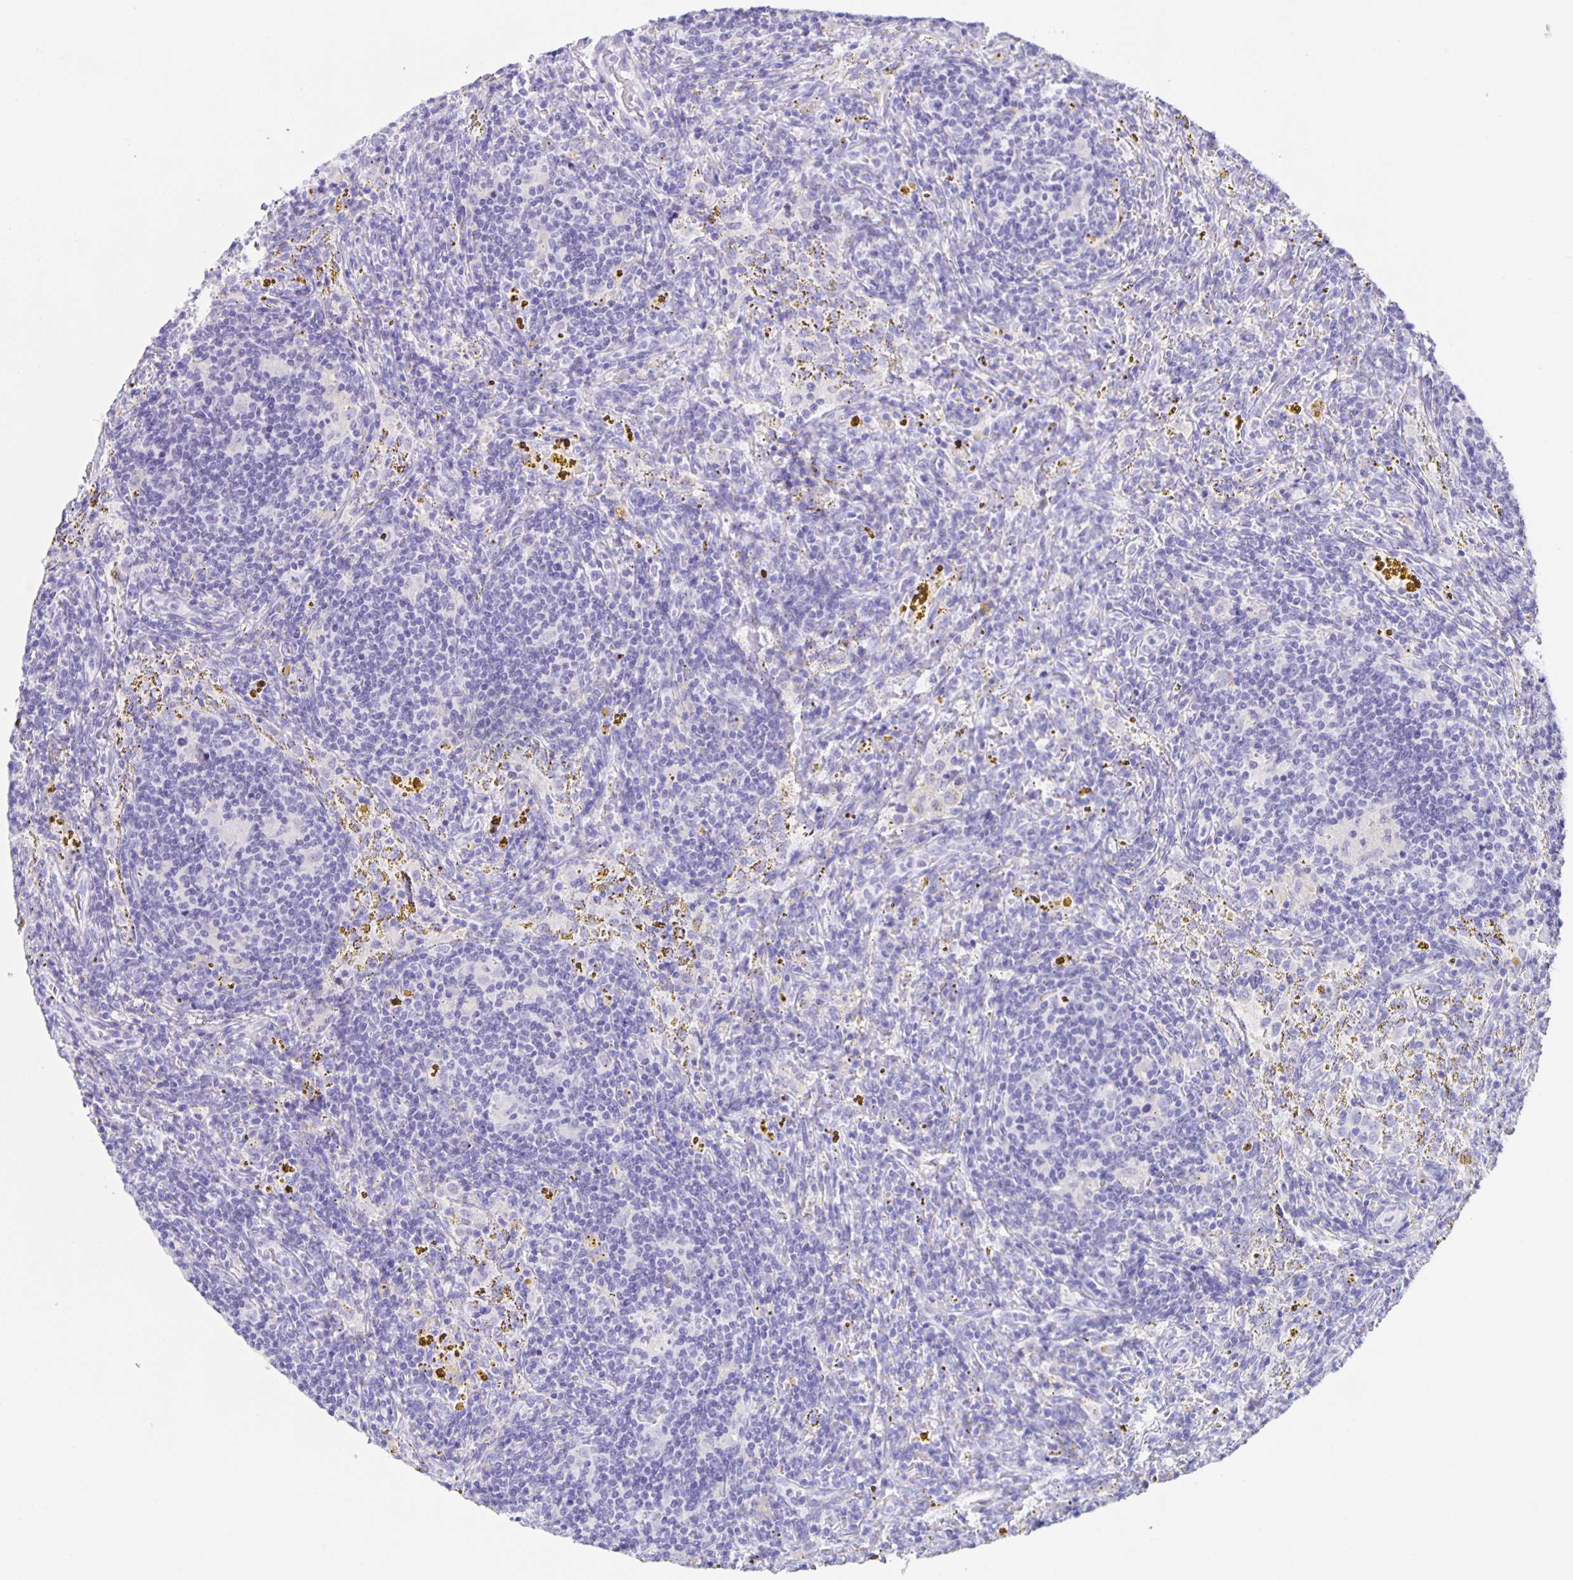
{"staining": {"intensity": "negative", "quantity": "none", "location": "none"}, "tissue": "lymphoma", "cell_type": "Tumor cells", "image_type": "cancer", "snomed": [{"axis": "morphology", "description": "Malignant lymphoma, non-Hodgkin's type, Low grade"}, {"axis": "topography", "description": "Spleen"}], "caption": "Lymphoma was stained to show a protein in brown. There is no significant positivity in tumor cells.", "gene": "GUCA2A", "patient": {"sex": "female", "age": 70}}